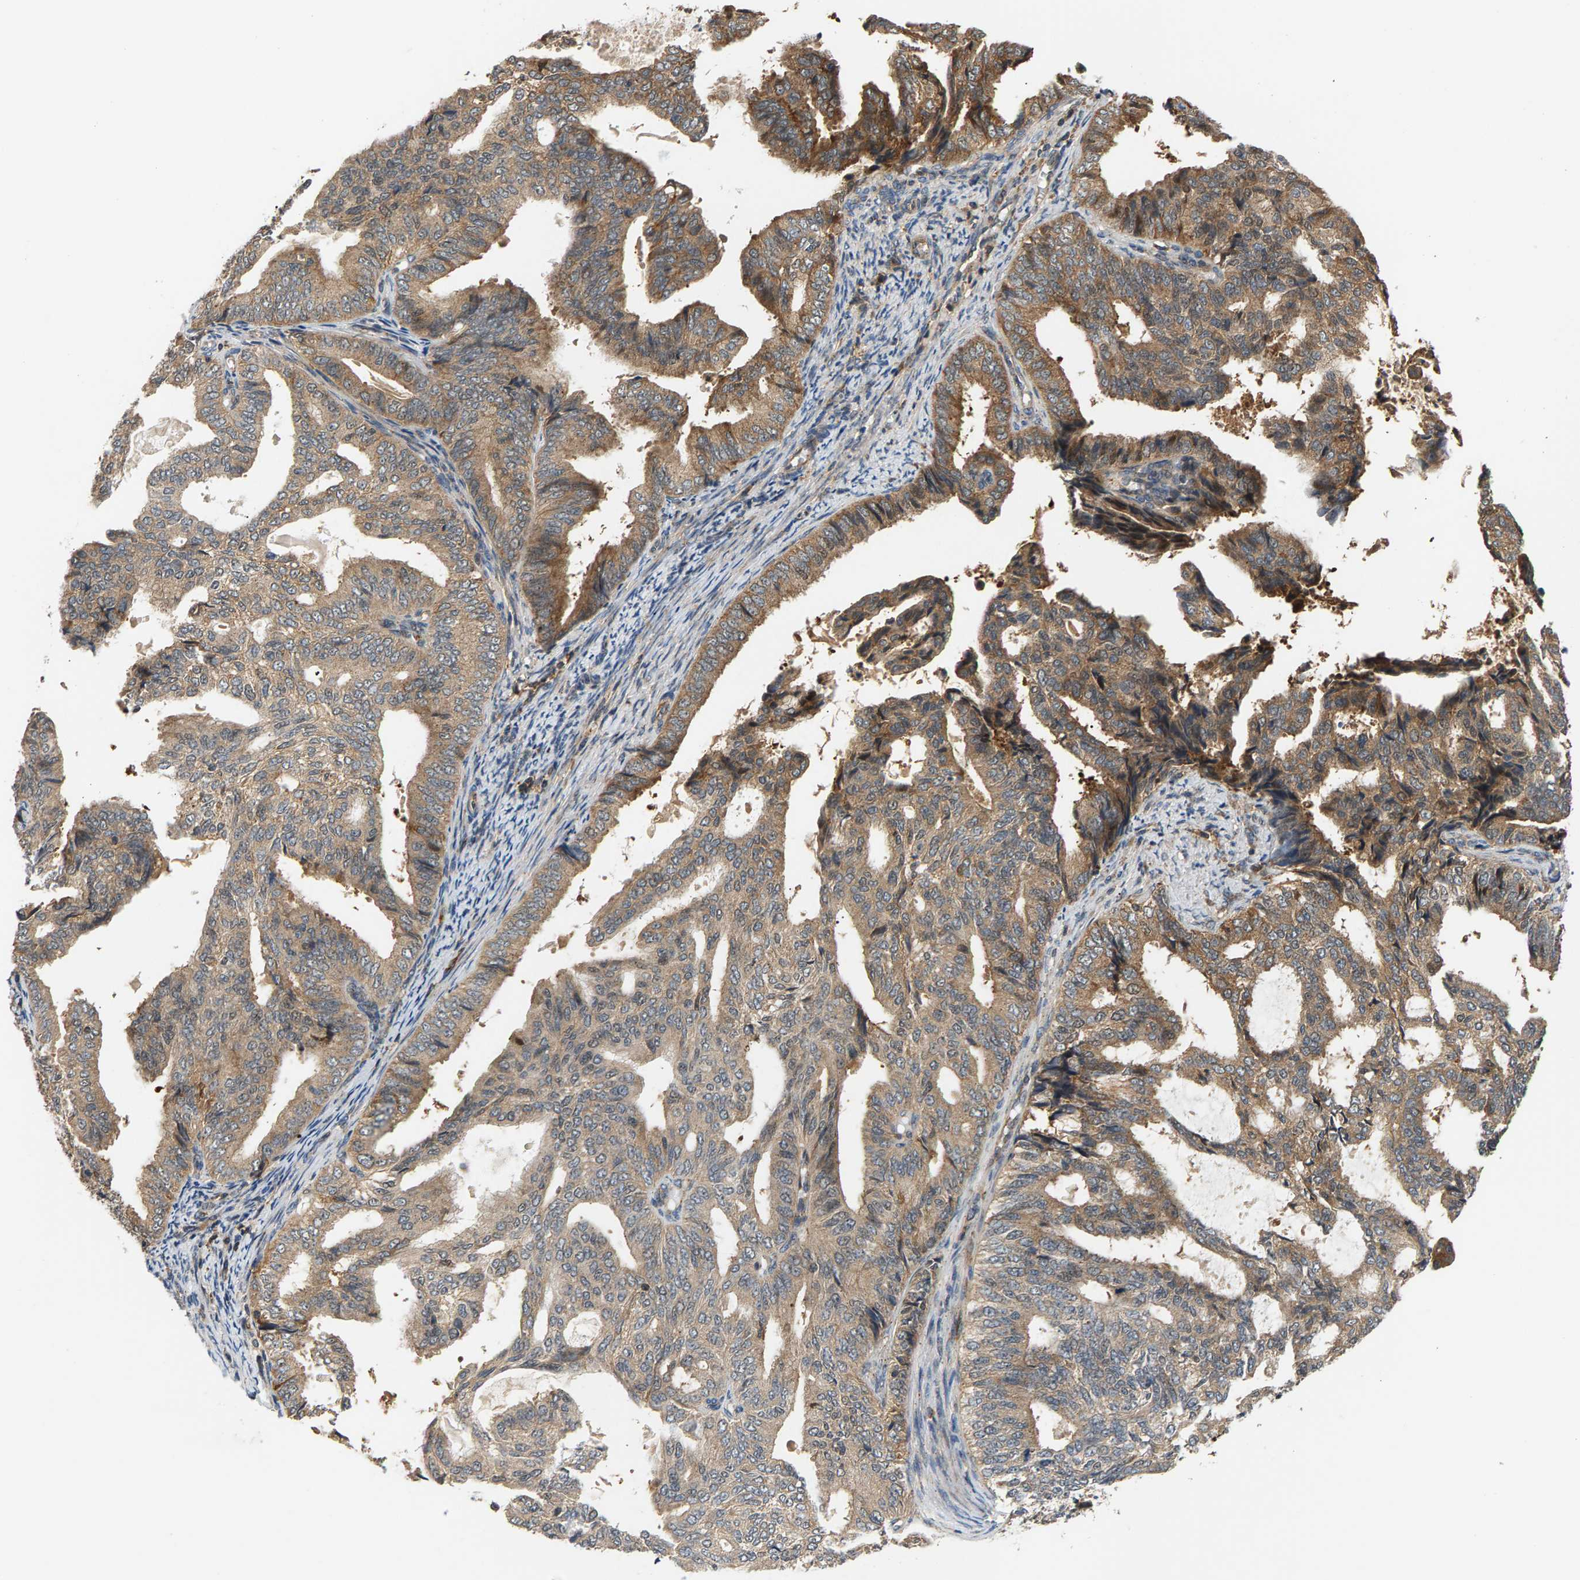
{"staining": {"intensity": "moderate", "quantity": ">75%", "location": "cytoplasmic/membranous"}, "tissue": "endometrial cancer", "cell_type": "Tumor cells", "image_type": "cancer", "snomed": [{"axis": "morphology", "description": "Adenocarcinoma, NOS"}, {"axis": "topography", "description": "Endometrium"}], "caption": "This image reveals IHC staining of endometrial cancer (adenocarcinoma), with medium moderate cytoplasmic/membranous positivity in about >75% of tumor cells.", "gene": "MAP2K5", "patient": {"sex": "female", "age": 58}}